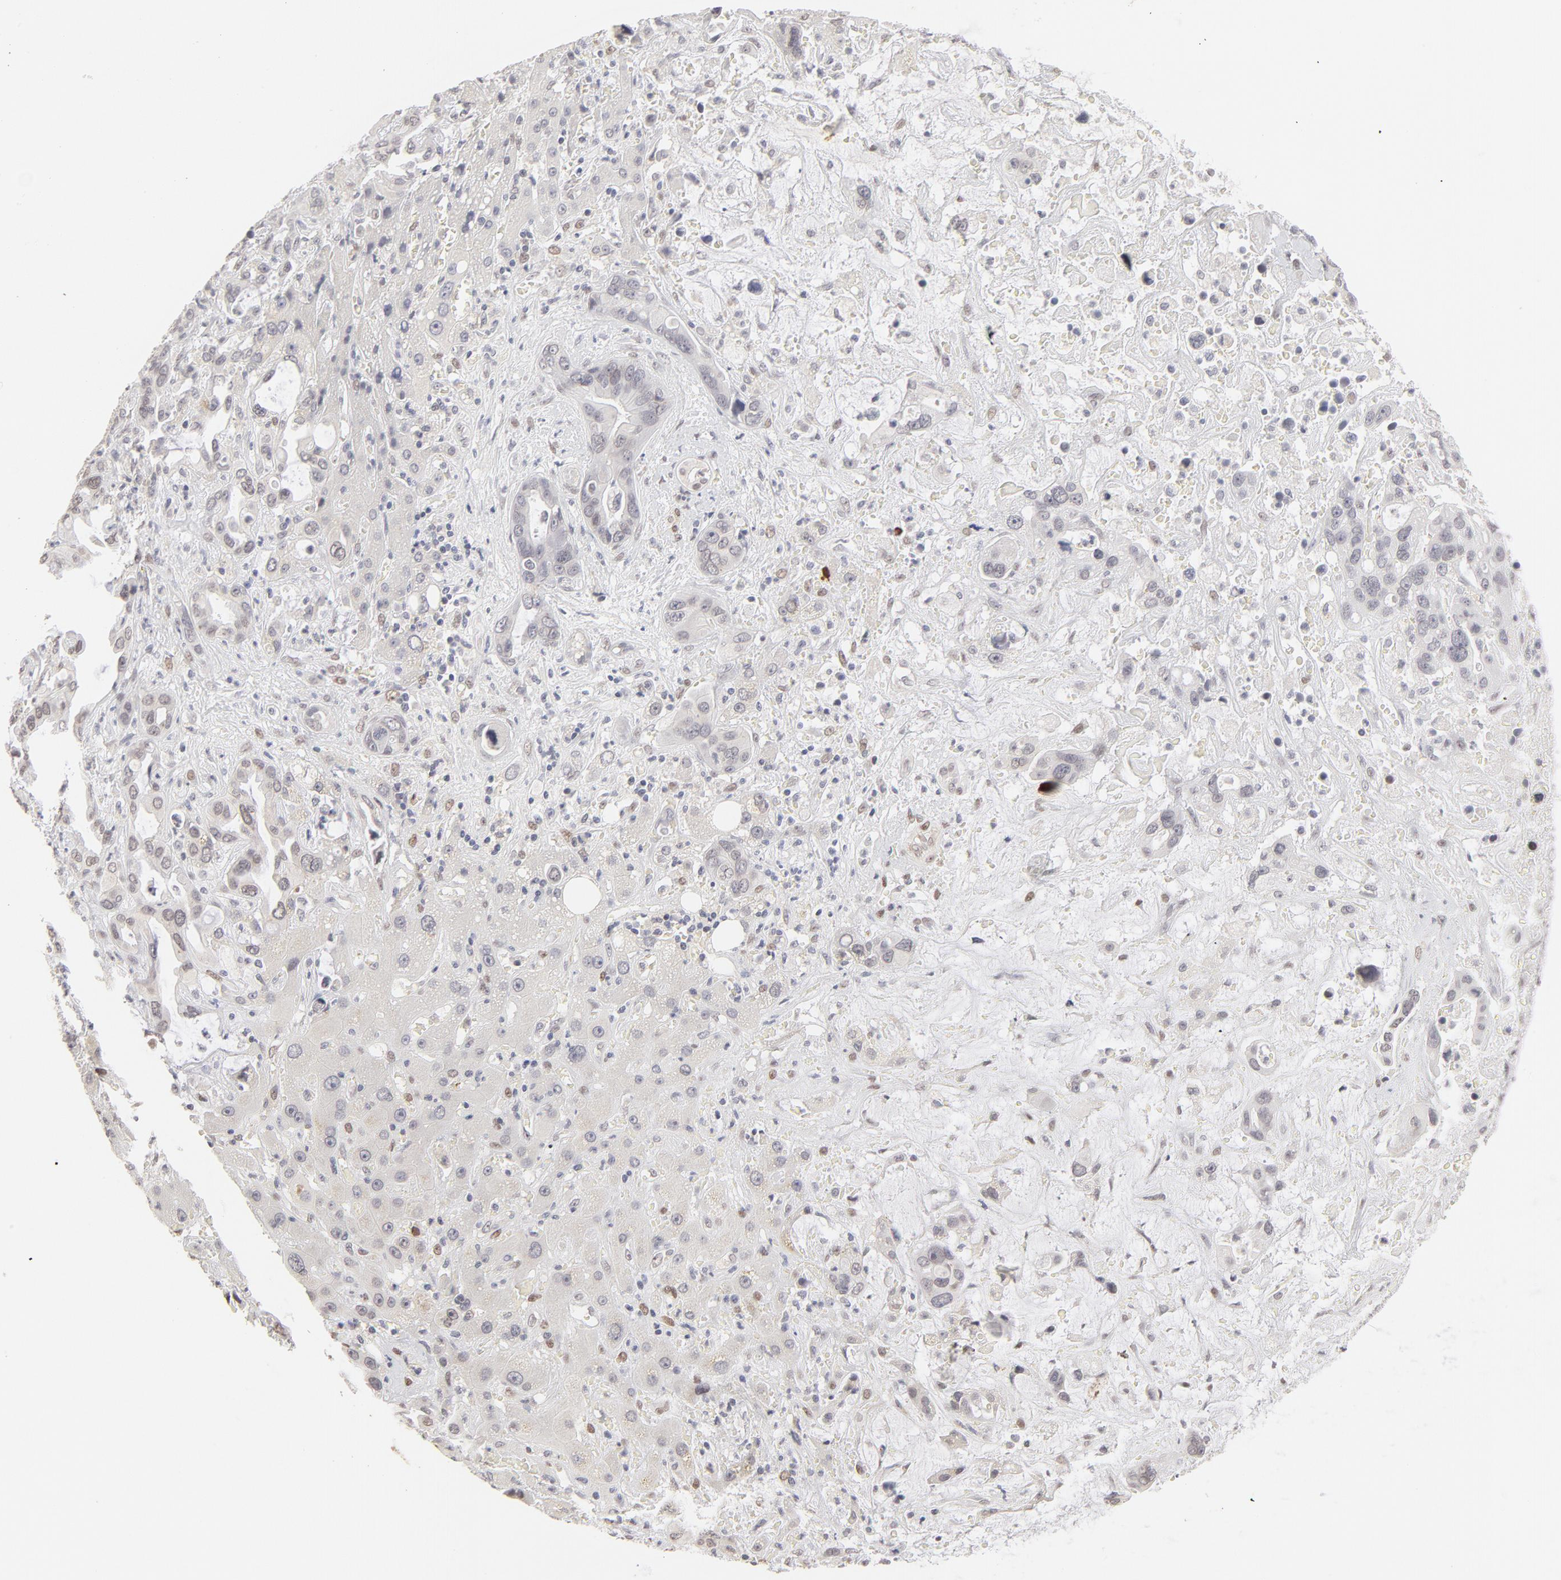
{"staining": {"intensity": "negative", "quantity": "none", "location": "none"}, "tissue": "liver cancer", "cell_type": "Tumor cells", "image_type": "cancer", "snomed": [{"axis": "morphology", "description": "Cholangiocarcinoma"}, {"axis": "topography", "description": "Liver"}], "caption": "Tumor cells show no significant protein staining in liver cholangiocarcinoma. (DAB (3,3'-diaminobenzidine) immunohistochemistry (IHC), high magnification).", "gene": "PBX3", "patient": {"sex": "female", "age": 65}}